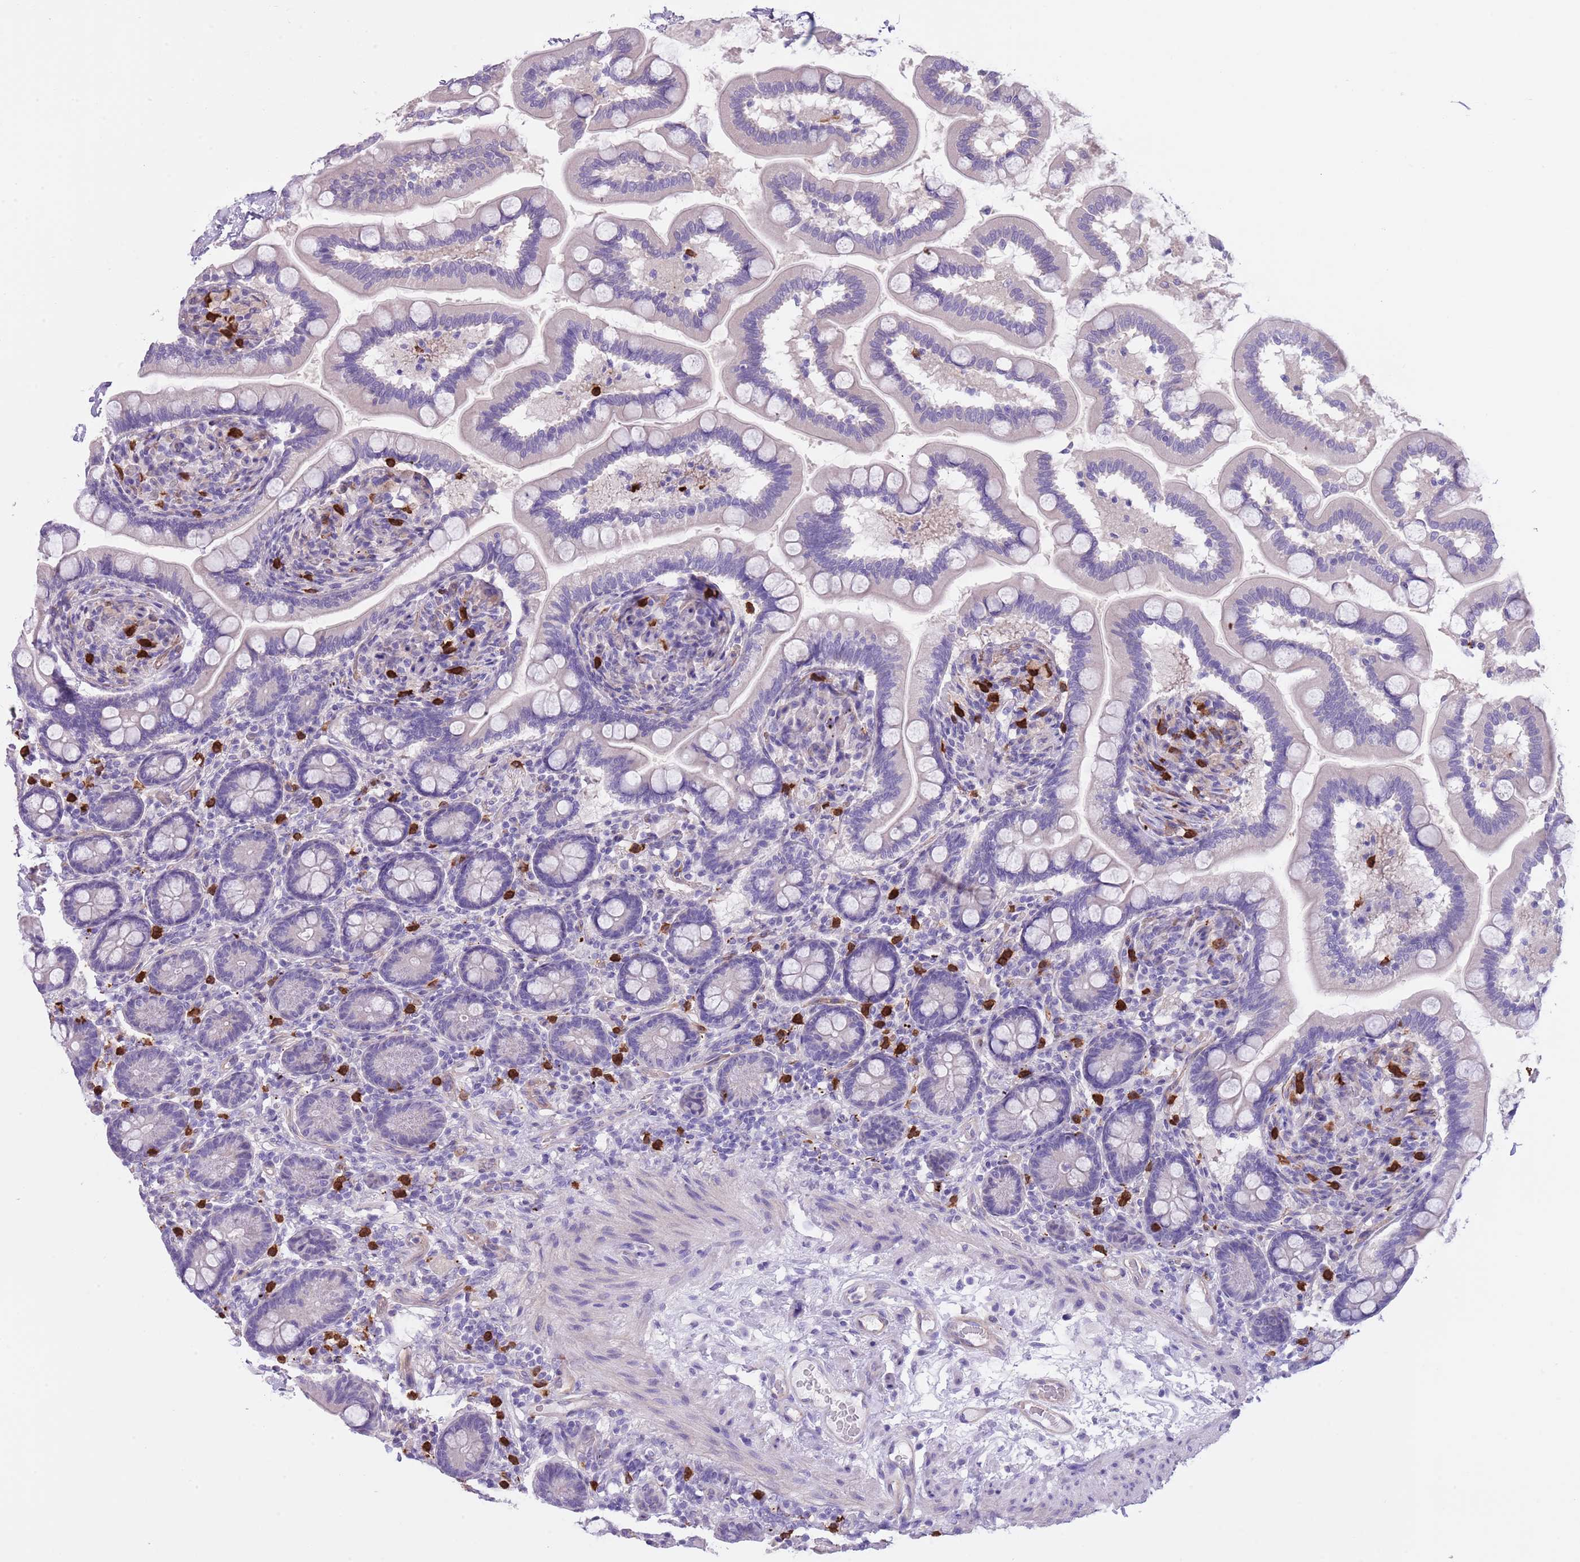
{"staining": {"intensity": "negative", "quantity": "none", "location": "none"}, "tissue": "small intestine", "cell_type": "Glandular cells", "image_type": "normal", "snomed": [{"axis": "morphology", "description": "Normal tissue, NOS"}, {"axis": "topography", "description": "Small intestine"}], "caption": "Immunohistochemical staining of benign human small intestine displays no significant positivity in glandular cells. Brightfield microscopy of immunohistochemistry stained with DAB (brown) and hematoxylin (blue), captured at high magnification.", "gene": "TSGA13", "patient": {"sex": "female", "age": 64}}